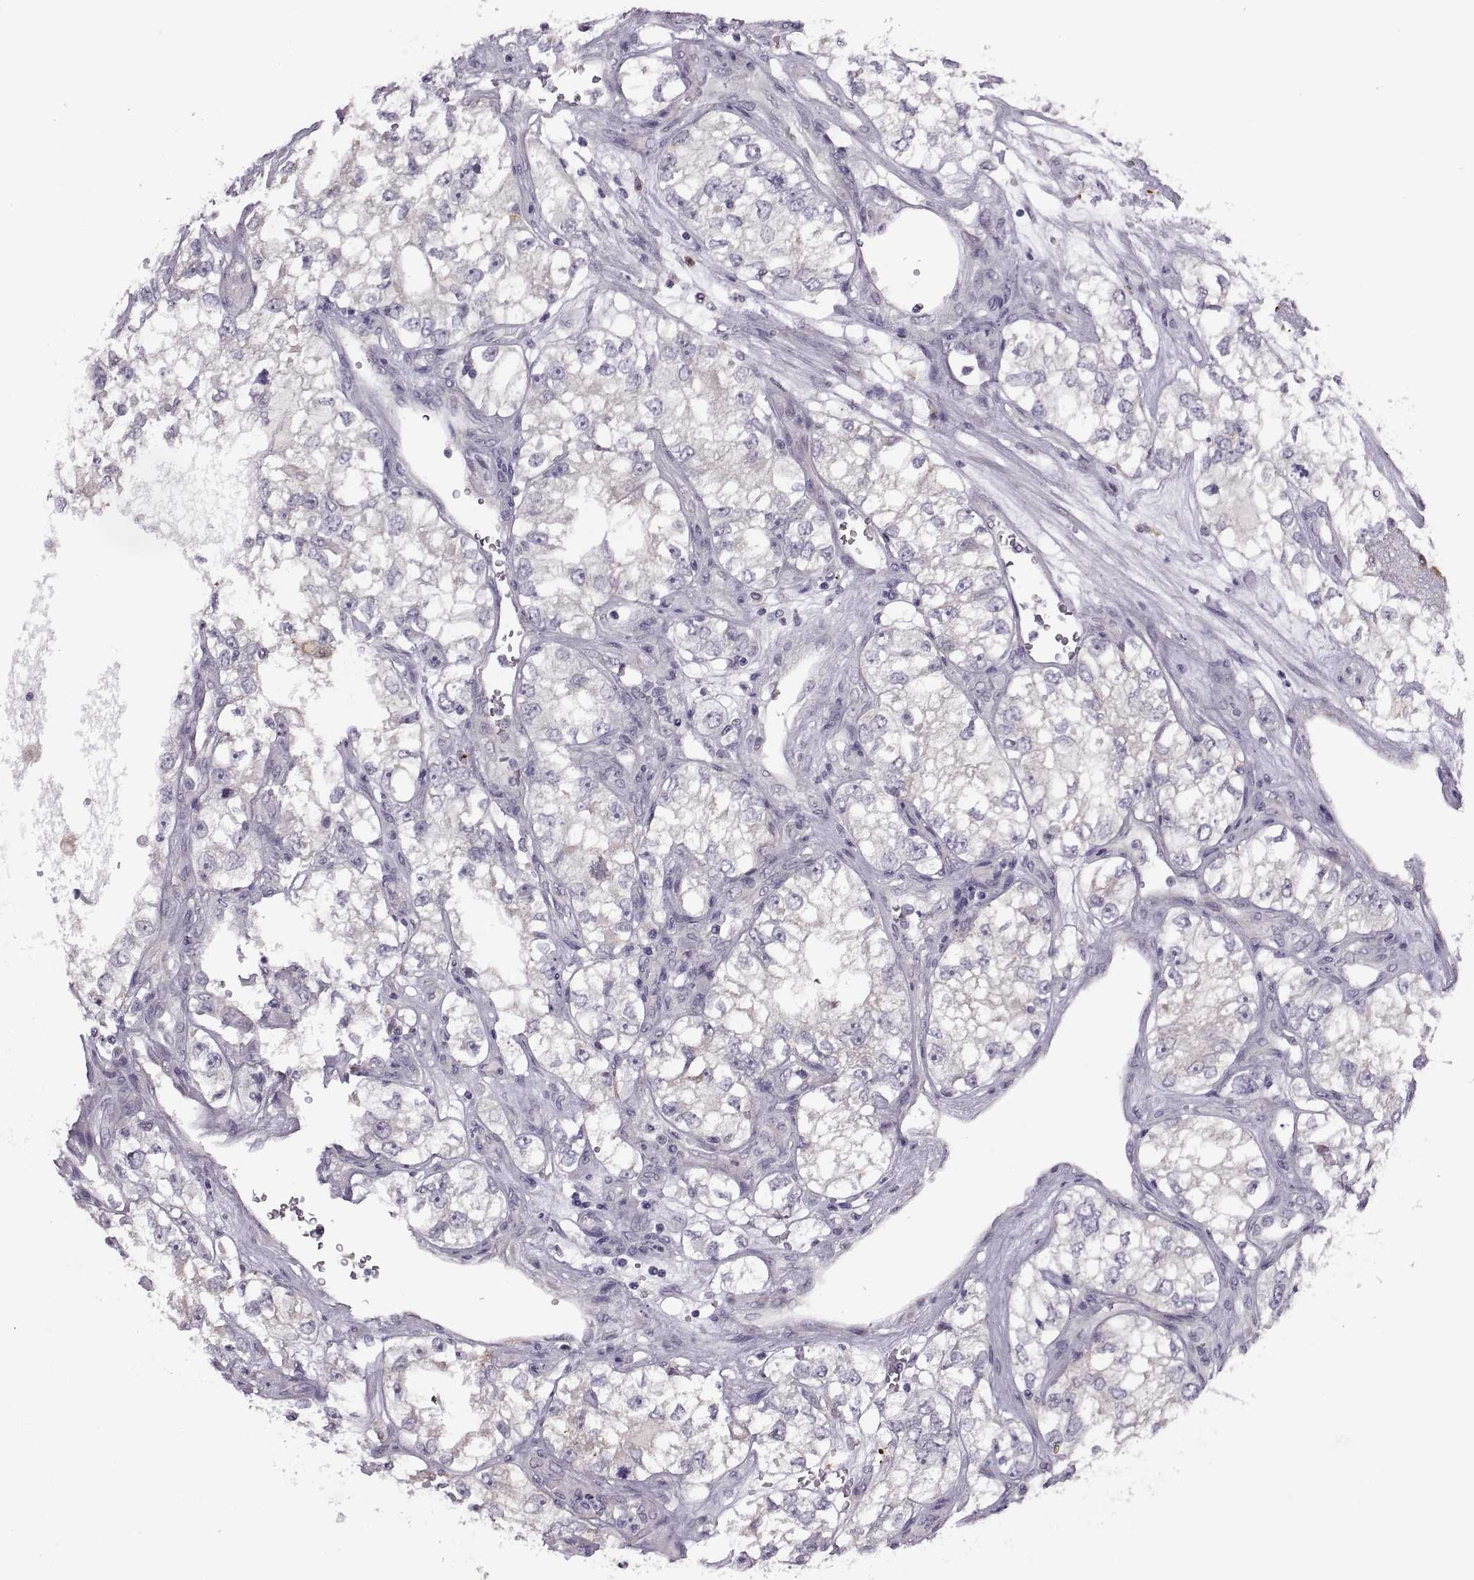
{"staining": {"intensity": "negative", "quantity": "none", "location": "none"}, "tissue": "renal cancer", "cell_type": "Tumor cells", "image_type": "cancer", "snomed": [{"axis": "morphology", "description": "Adenocarcinoma, NOS"}, {"axis": "topography", "description": "Kidney"}], "caption": "High power microscopy image of an IHC image of renal cancer (adenocarcinoma), revealing no significant positivity in tumor cells.", "gene": "H2AP", "patient": {"sex": "female", "age": 59}}